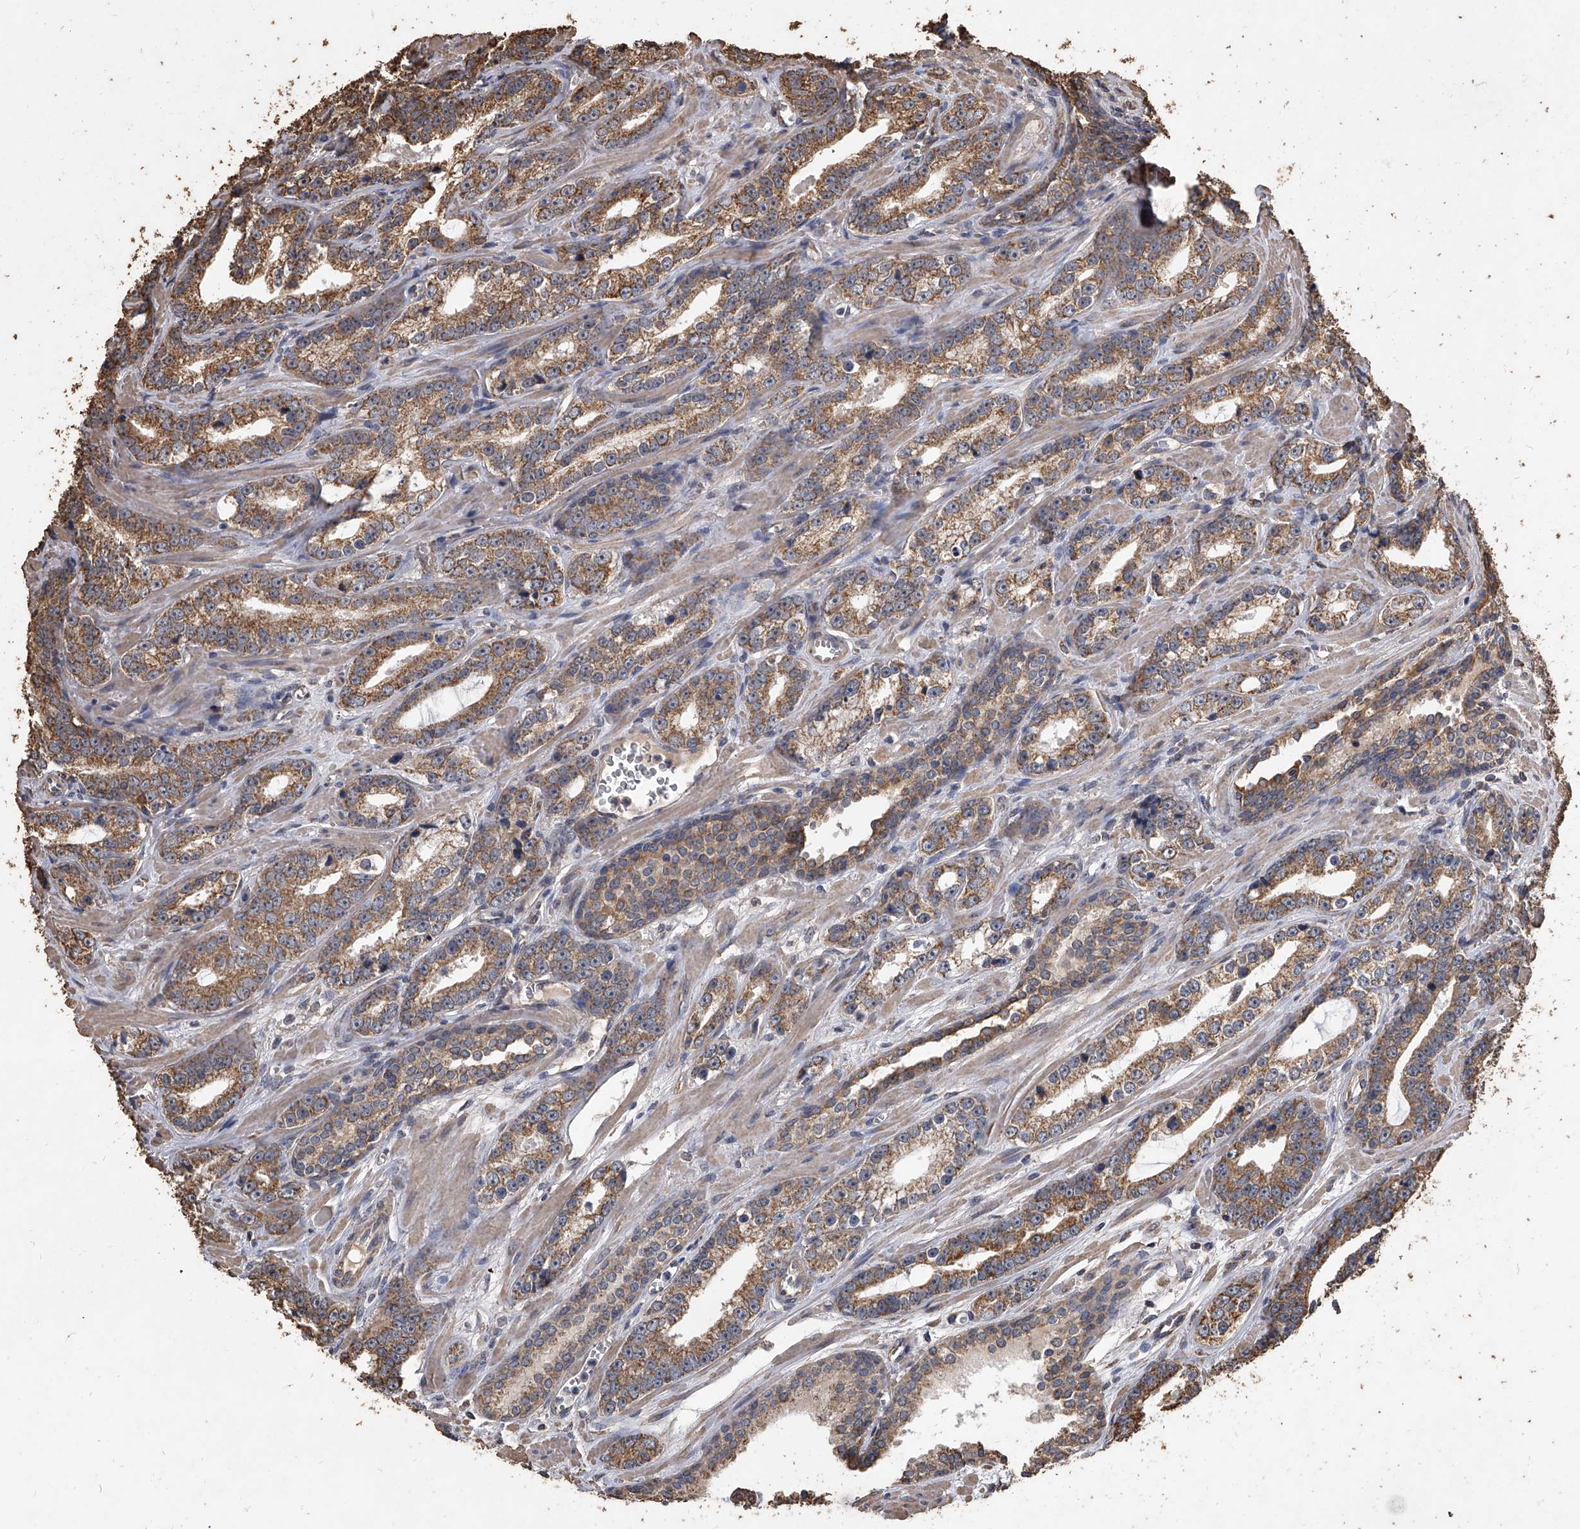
{"staining": {"intensity": "moderate", "quantity": ">75%", "location": "cytoplasmic/membranous"}, "tissue": "prostate cancer", "cell_type": "Tumor cells", "image_type": "cancer", "snomed": [{"axis": "morphology", "description": "Adenocarcinoma, High grade"}, {"axis": "topography", "description": "Prostate"}], "caption": "Immunohistochemistry staining of adenocarcinoma (high-grade) (prostate), which displays medium levels of moderate cytoplasmic/membranous staining in about >75% of tumor cells indicating moderate cytoplasmic/membranous protein staining. The staining was performed using DAB (3,3'-diaminobenzidine) (brown) for protein detection and nuclei were counterstained in hematoxylin (blue).", "gene": "MRPL28", "patient": {"sex": "male", "age": 62}}